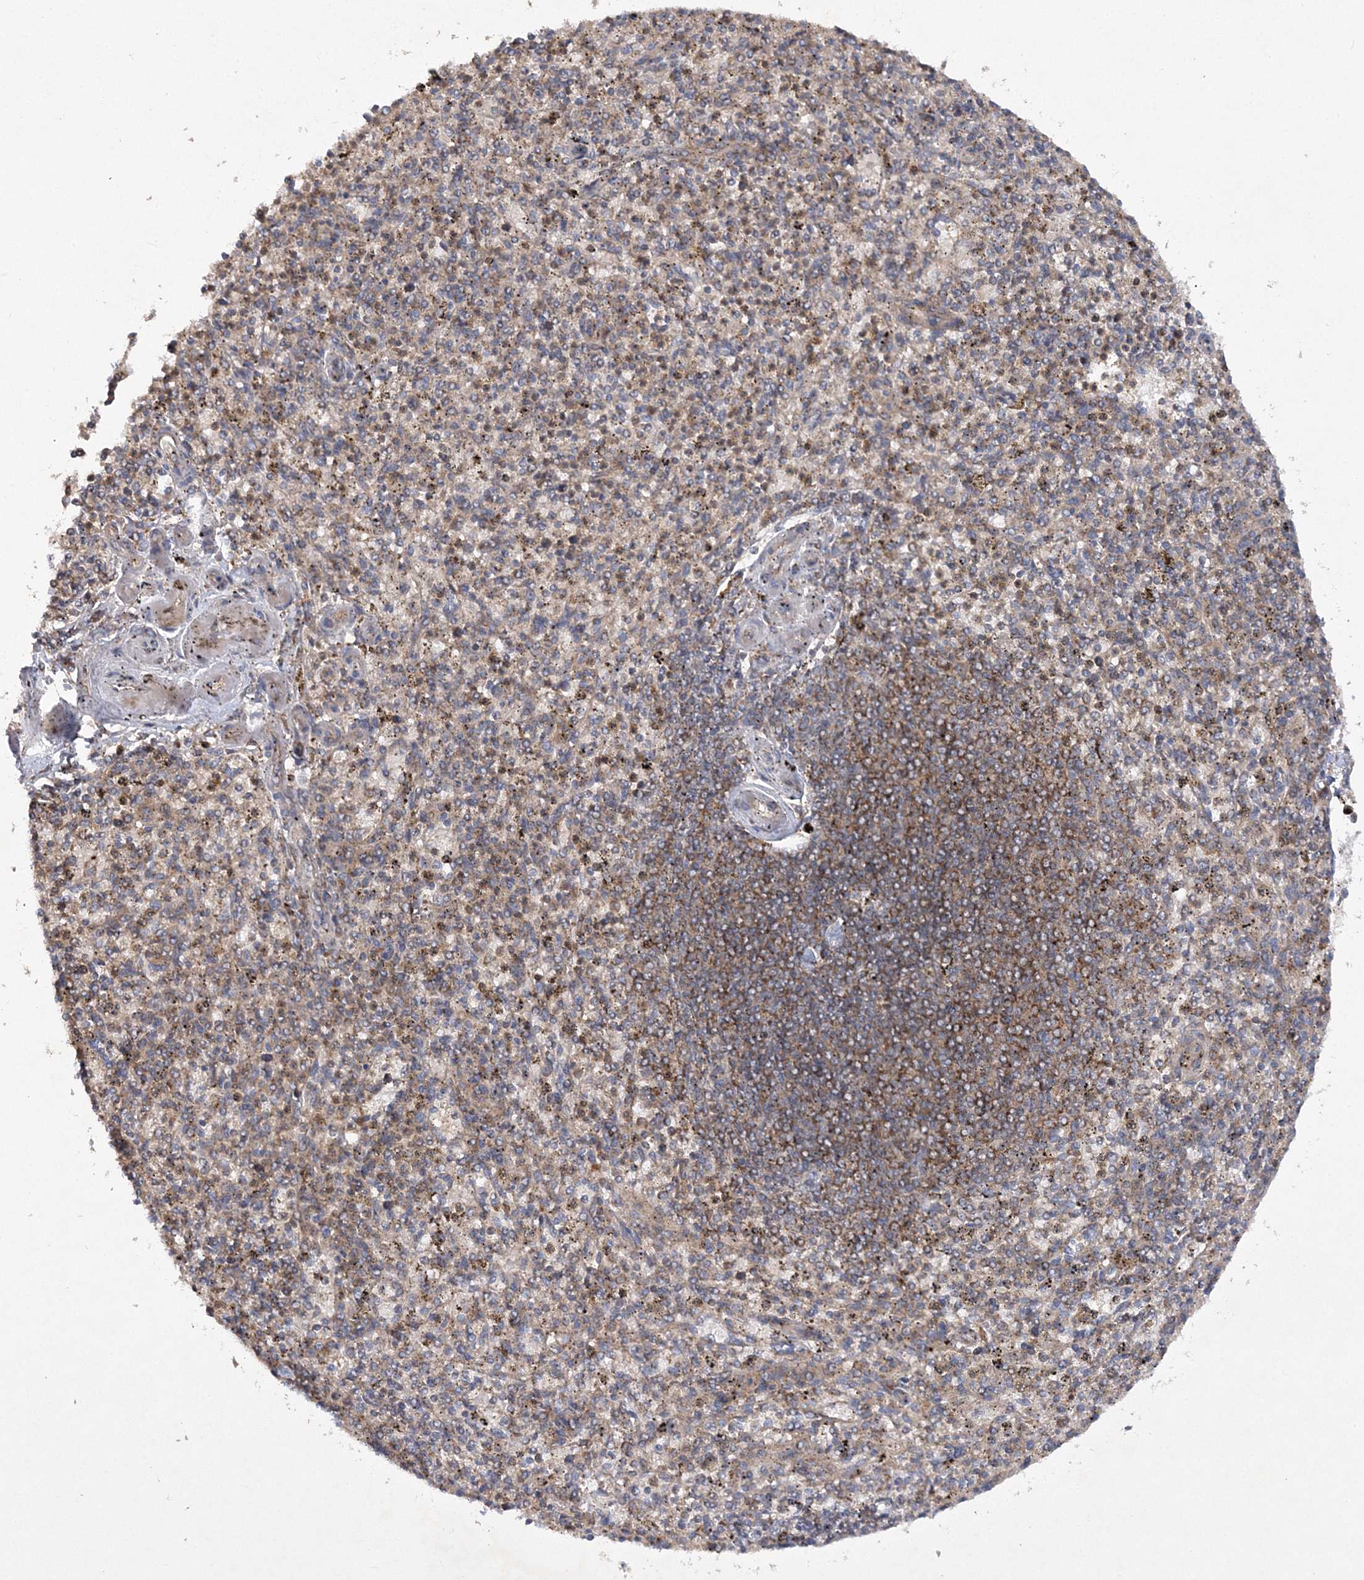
{"staining": {"intensity": "weak", "quantity": "<25%", "location": "cytoplasmic/membranous"}, "tissue": "spleen", "cell_type": "Cells in red pulp", "image_type": "normal", "snomed": [{"axis": "morphology", "description": "Normal tissue, NOS"}, {"axis": "topography", "description": "Spleen"}], "caption": "The immunohistochemistry image has no significant expression in cells in red pulp of spleen.", "gene": "DNAJC13", "patient": {"sex": "male", "age": 72}}